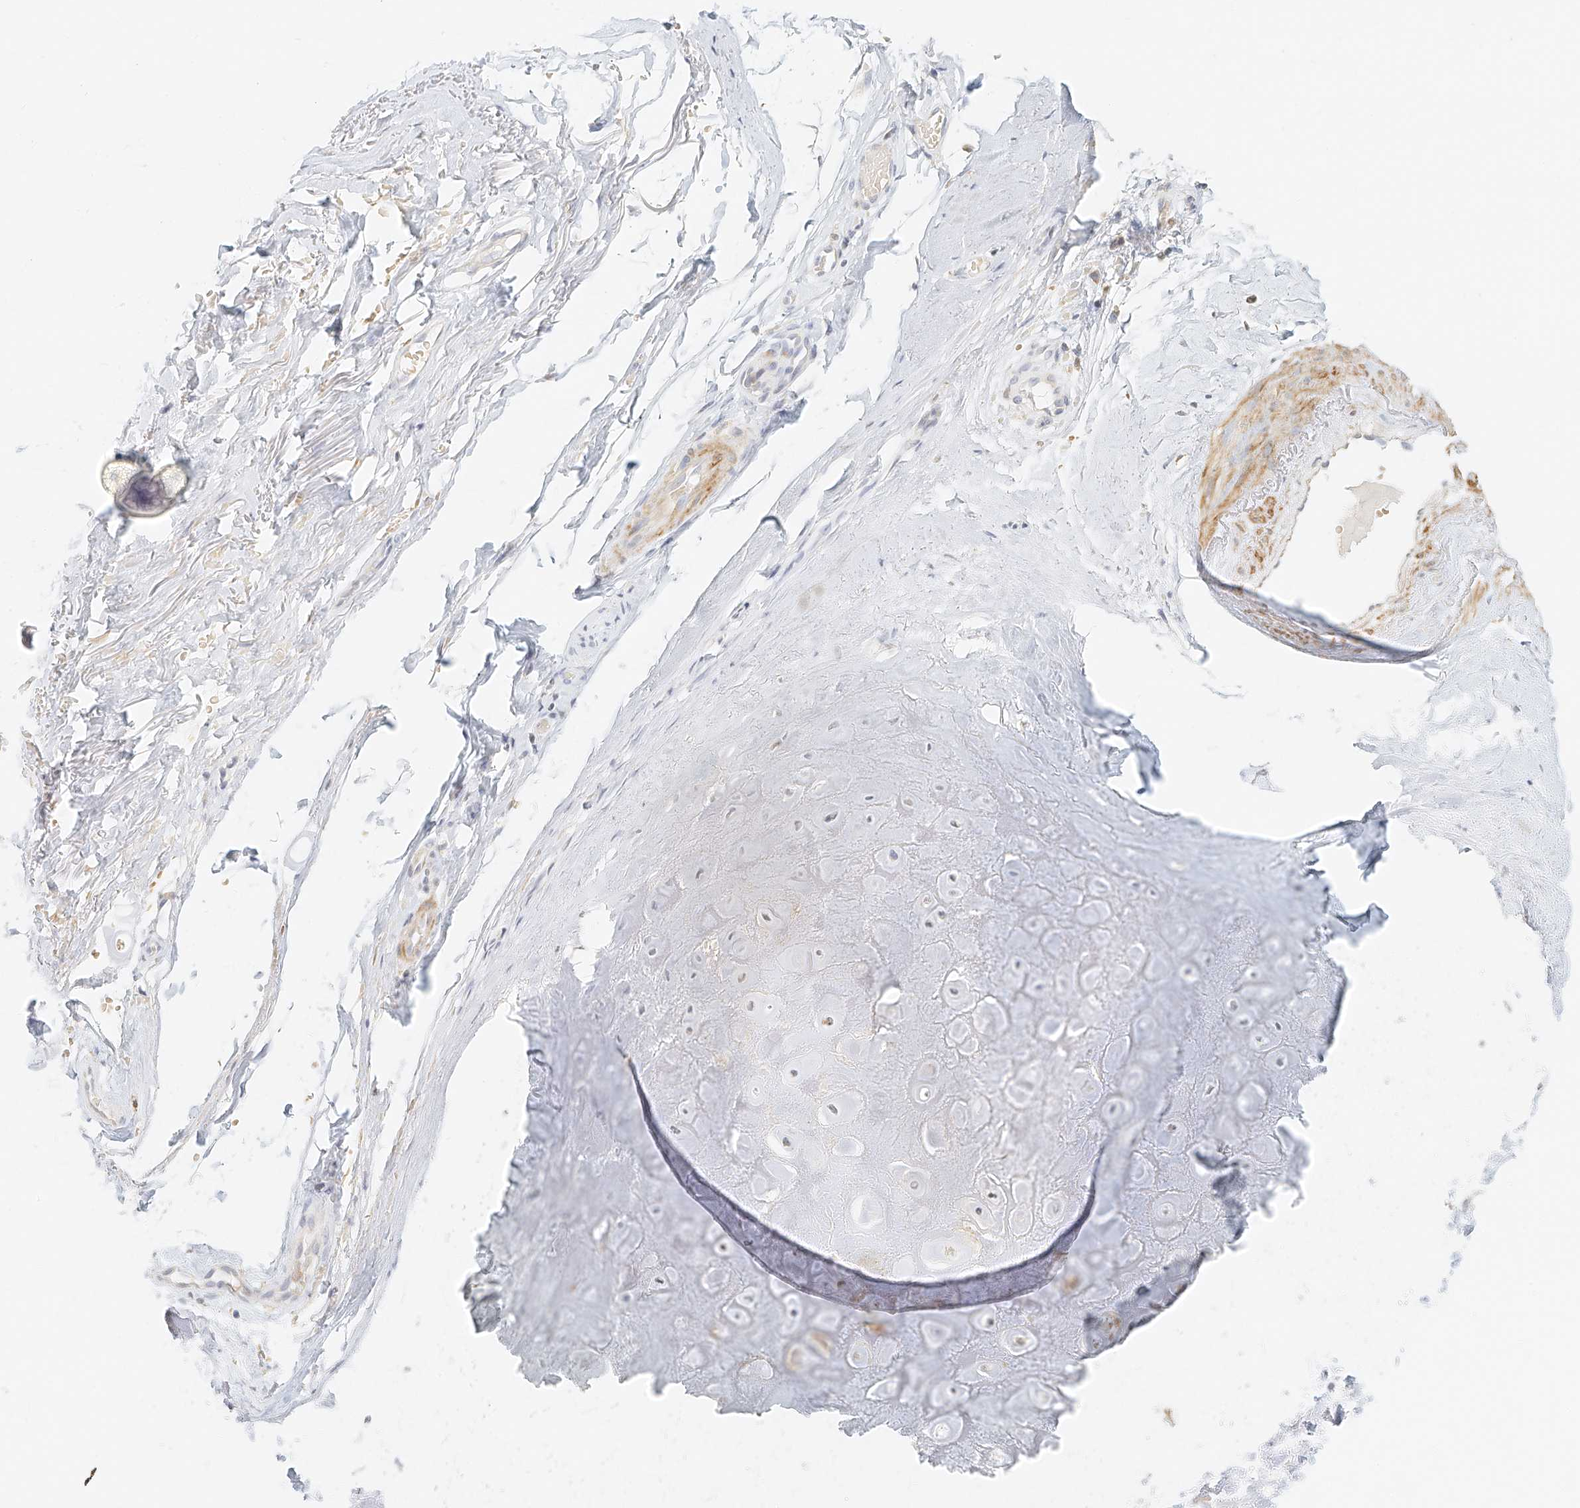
{"staining": {"intensity": "negative", "quantity": "none", "location": "none"}, "tissue": "adipose tissue", "cell_type": "Adipocytes", "image_type": "normal", "snomed": [{"axis": "morphology", "description": "Normal tissue, NOS"}, {"axis": "morphology", "description": "Basal cell carcinoma"}, {"axis": "topography", "description": "Skin"}], "caption": "Photomicrograph shows no significant protein staining in adipocytes of normal adipose tissue. (DAB immunohistochemistry visualized using brightfield microscopy, high magnification).", "gene": "CXorf58", "patient": {"sex": "female", "age": 89}}